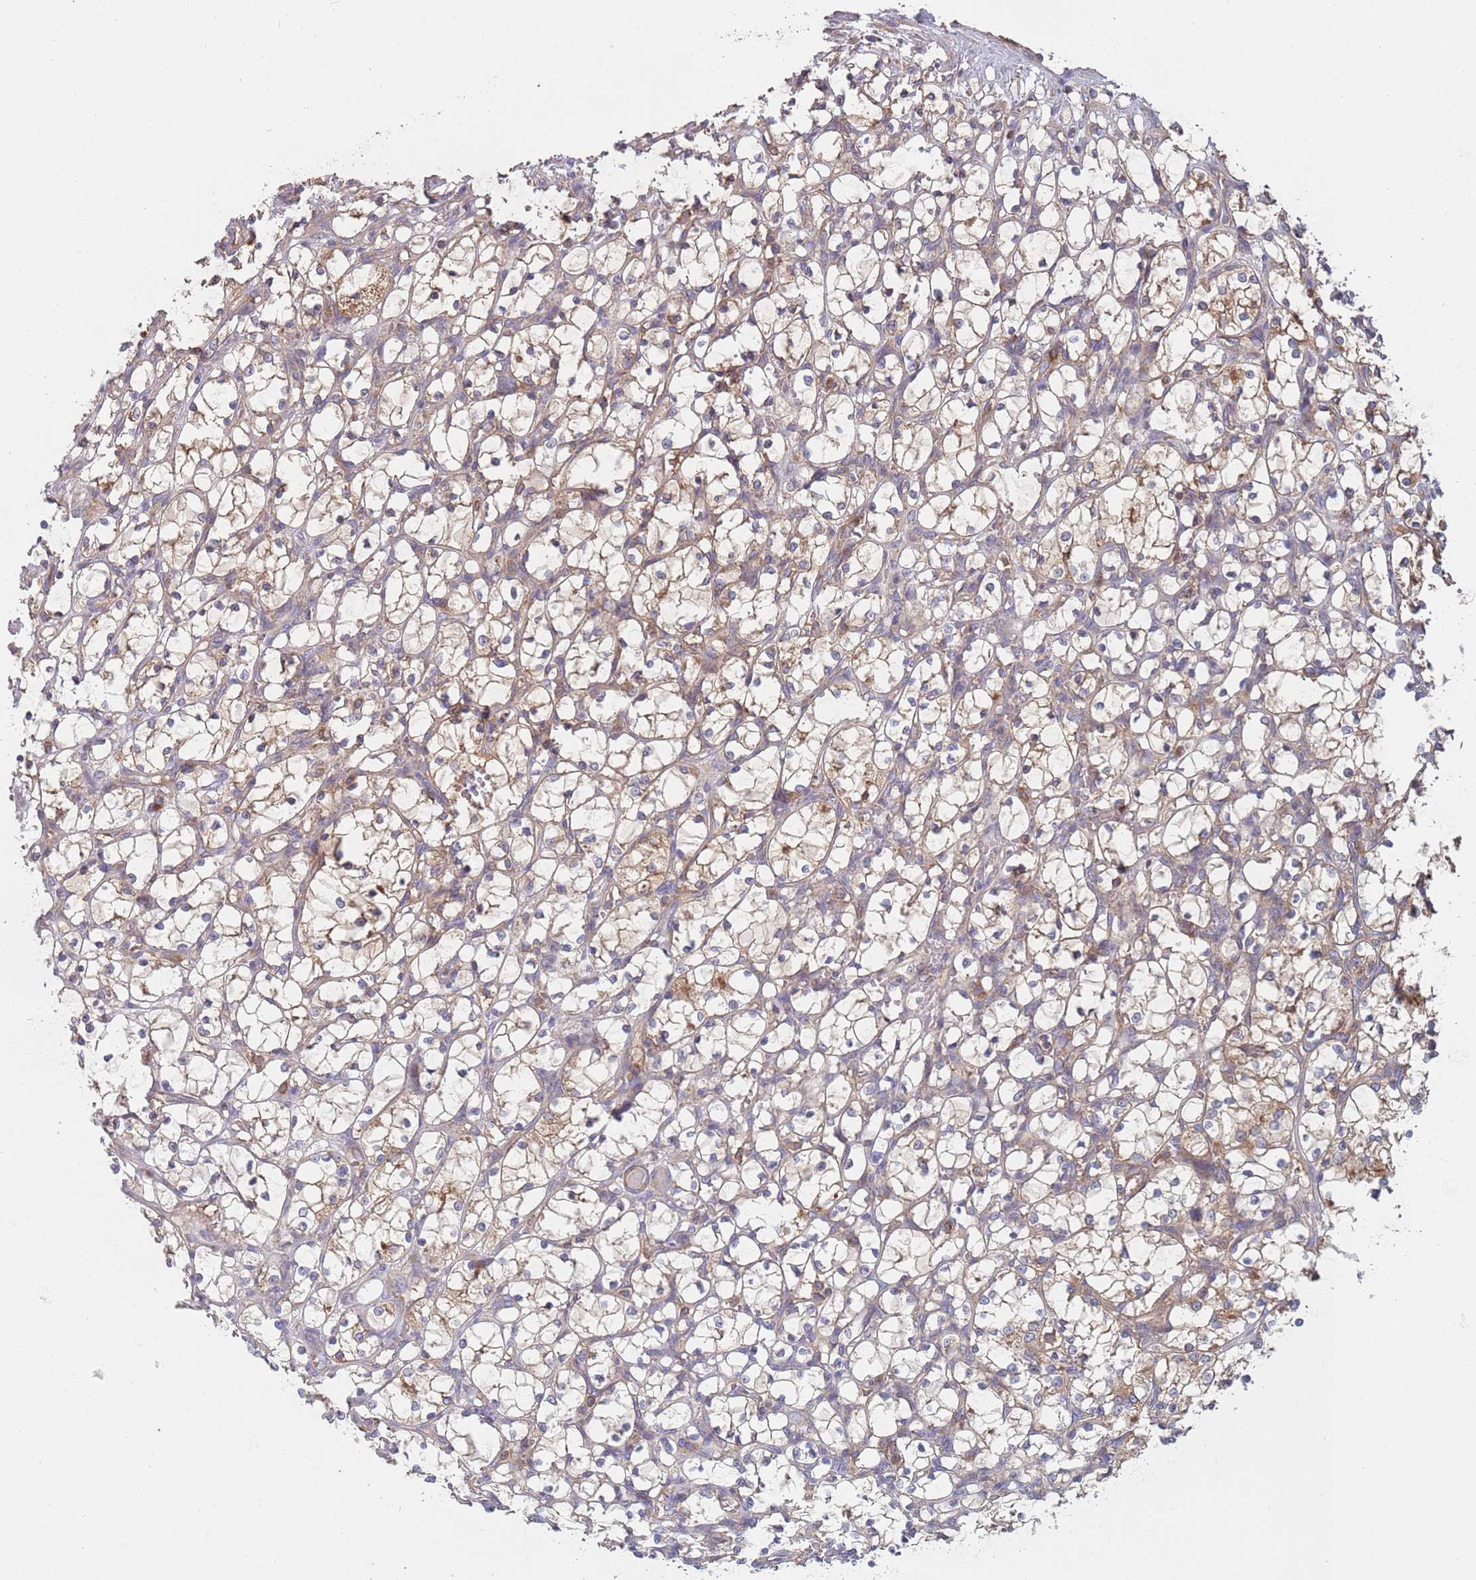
{"staining": {"intensity": "weak", "quantity": "25%-75%", "location": "cytoplasmic/membranous"}, "tissue": "renal cancer", "cell_type": "Tumor cells", "image_type": "cancer", "snomed": [{"axis": "morphology", "description": "Adenocarcinoma, NOS"}, {"axis": "topography", "description": "Kidney"}], "caption": "Renal cancer (adenocarcinoma) was stained to show a protein in brown. There is low levels of weak cytoplasmic/membranous staining in about 25%-75% of tumor cells. The staining was performed using DAB, with brown indicating positive protein expression. Nuclei are stained blue with hematoxylin.", "gene": "GDI2", "patient": {"sex": "female", "age": 69}}